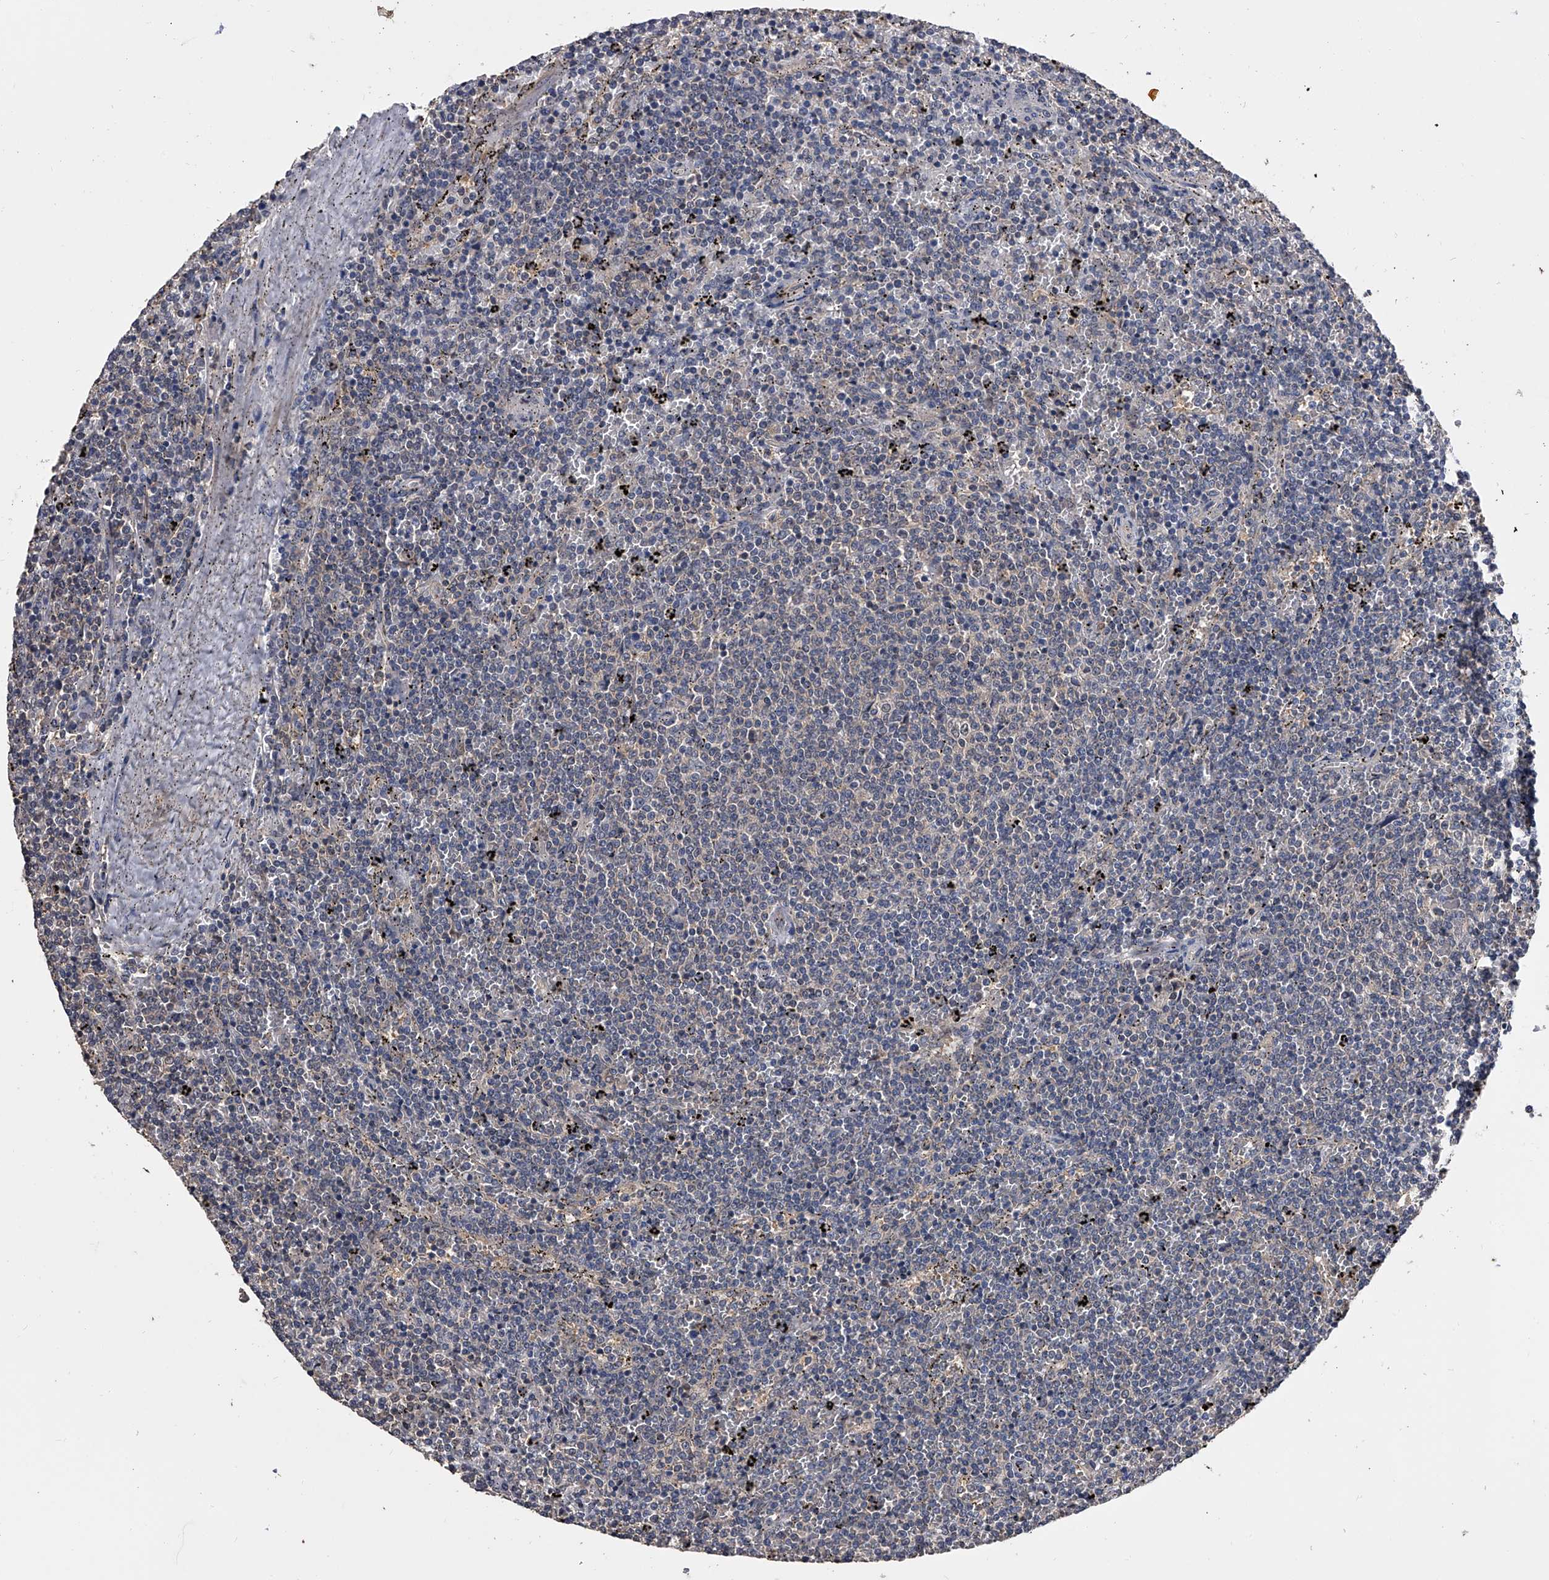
{"staining": {"intensity": "negative", "quantity": "none", "location": "none"}, "tissue": "lymphoma", "cell_type": "Tumor cells", "image_type": "cancer", "snomed": [{"axis": "morphology", "description": "Malignant lymphoma, non-Hodgkin's type, Low grade"}, {"axis": "topography", "description": "Spleen"}], "caption": "The micrograph reveals no staining of tumor cells in lymphoma.", "gene": "EFCAB7", "patient": {"sex": "female", "age": 50}}